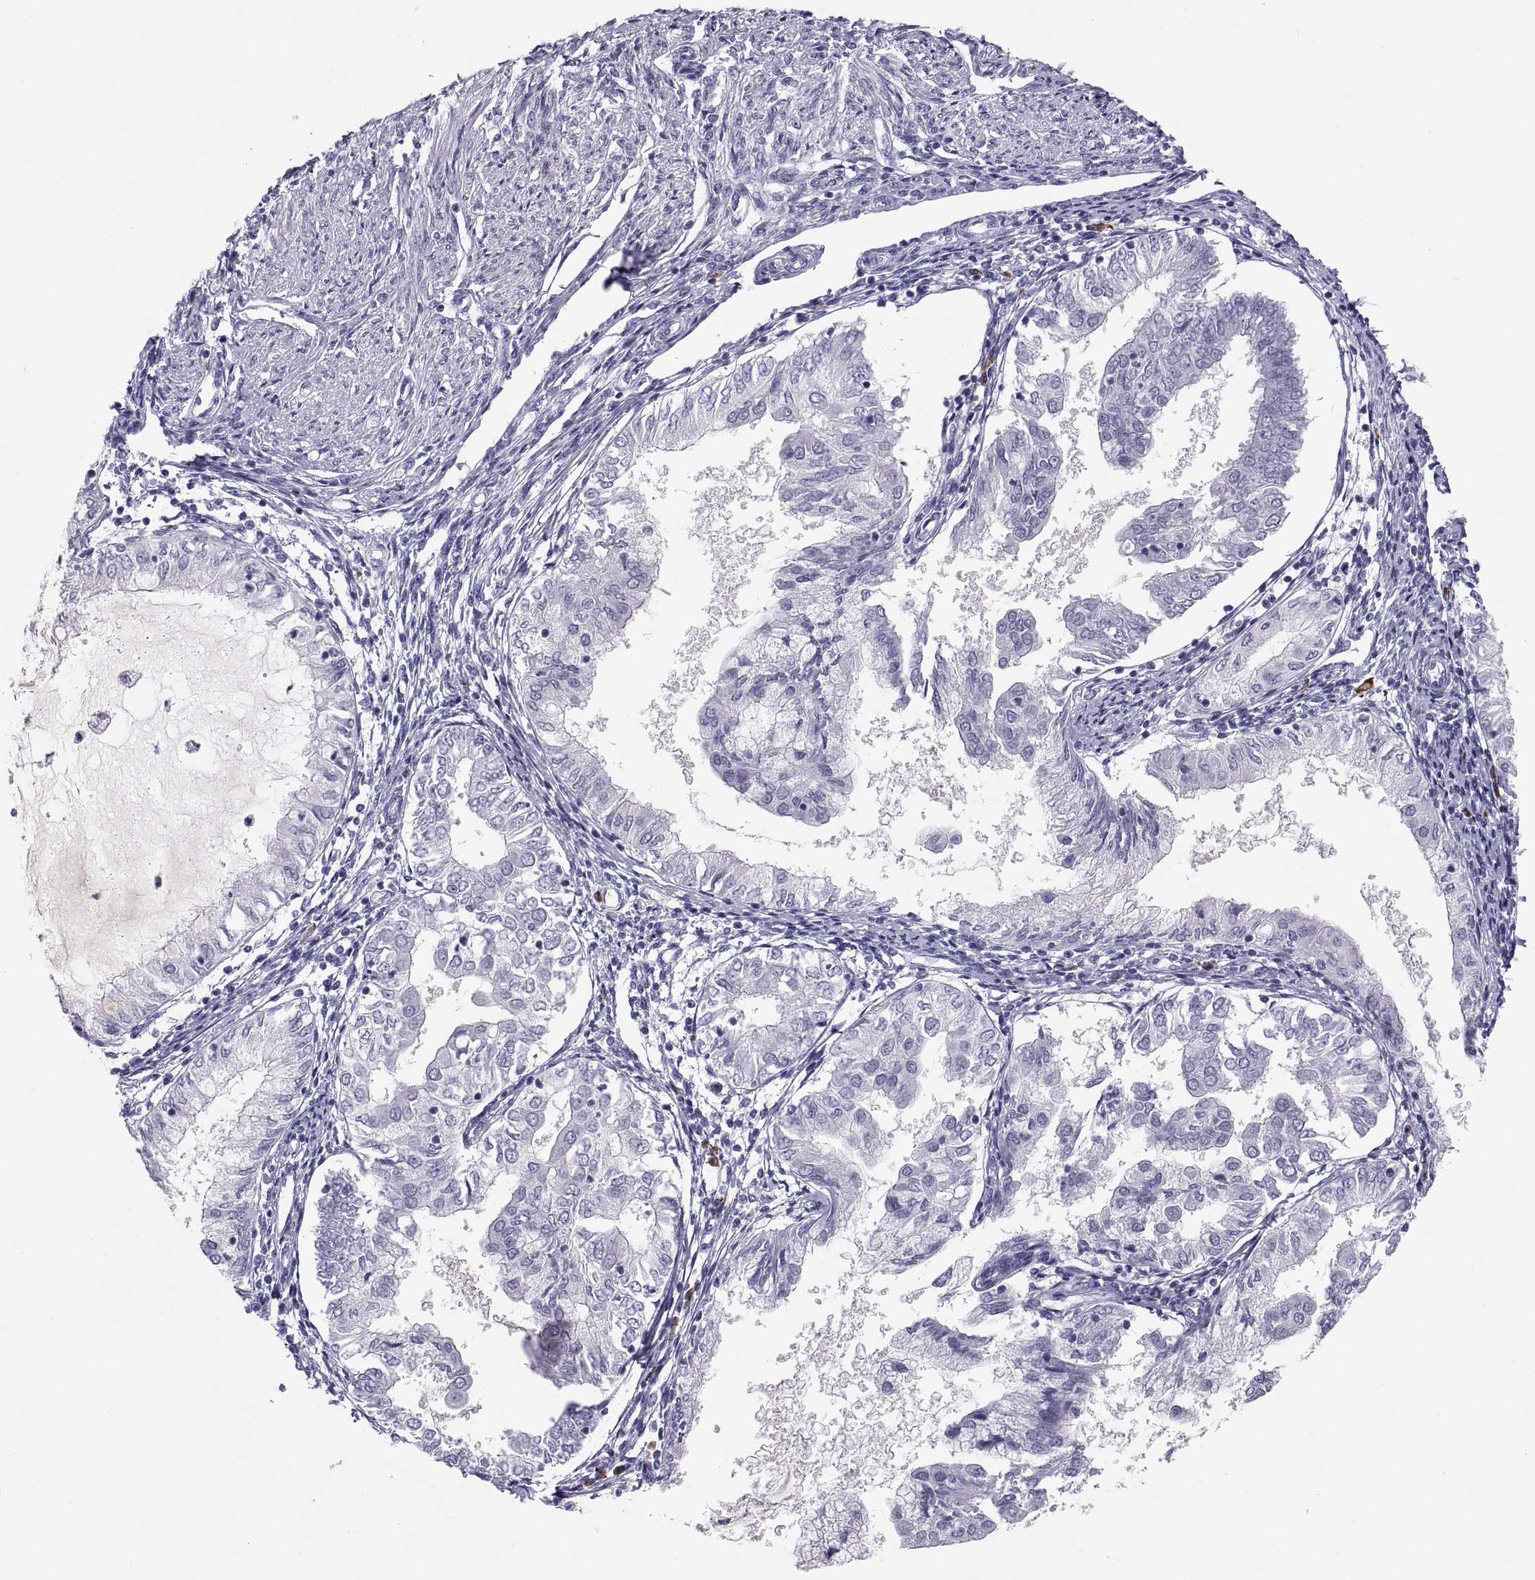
{"staining": {"intensity": "negative", "quantity": "none", "location": "none"}, "tissue": "endometrial cancer", "cell_type": "Tumor cells", "image_type": "cancer", "snomed": [{"axis": "morphology", "description": "Adenocarcinoma, NOS"}, {"axis": "topography", "description": "Endometrium"}], "caption": "Tumor cells are negative for protein expression in human adenocarcinoma (endometrial).", "gene": "CT47A10", "patient": {"sex": "female", "age": 68}}